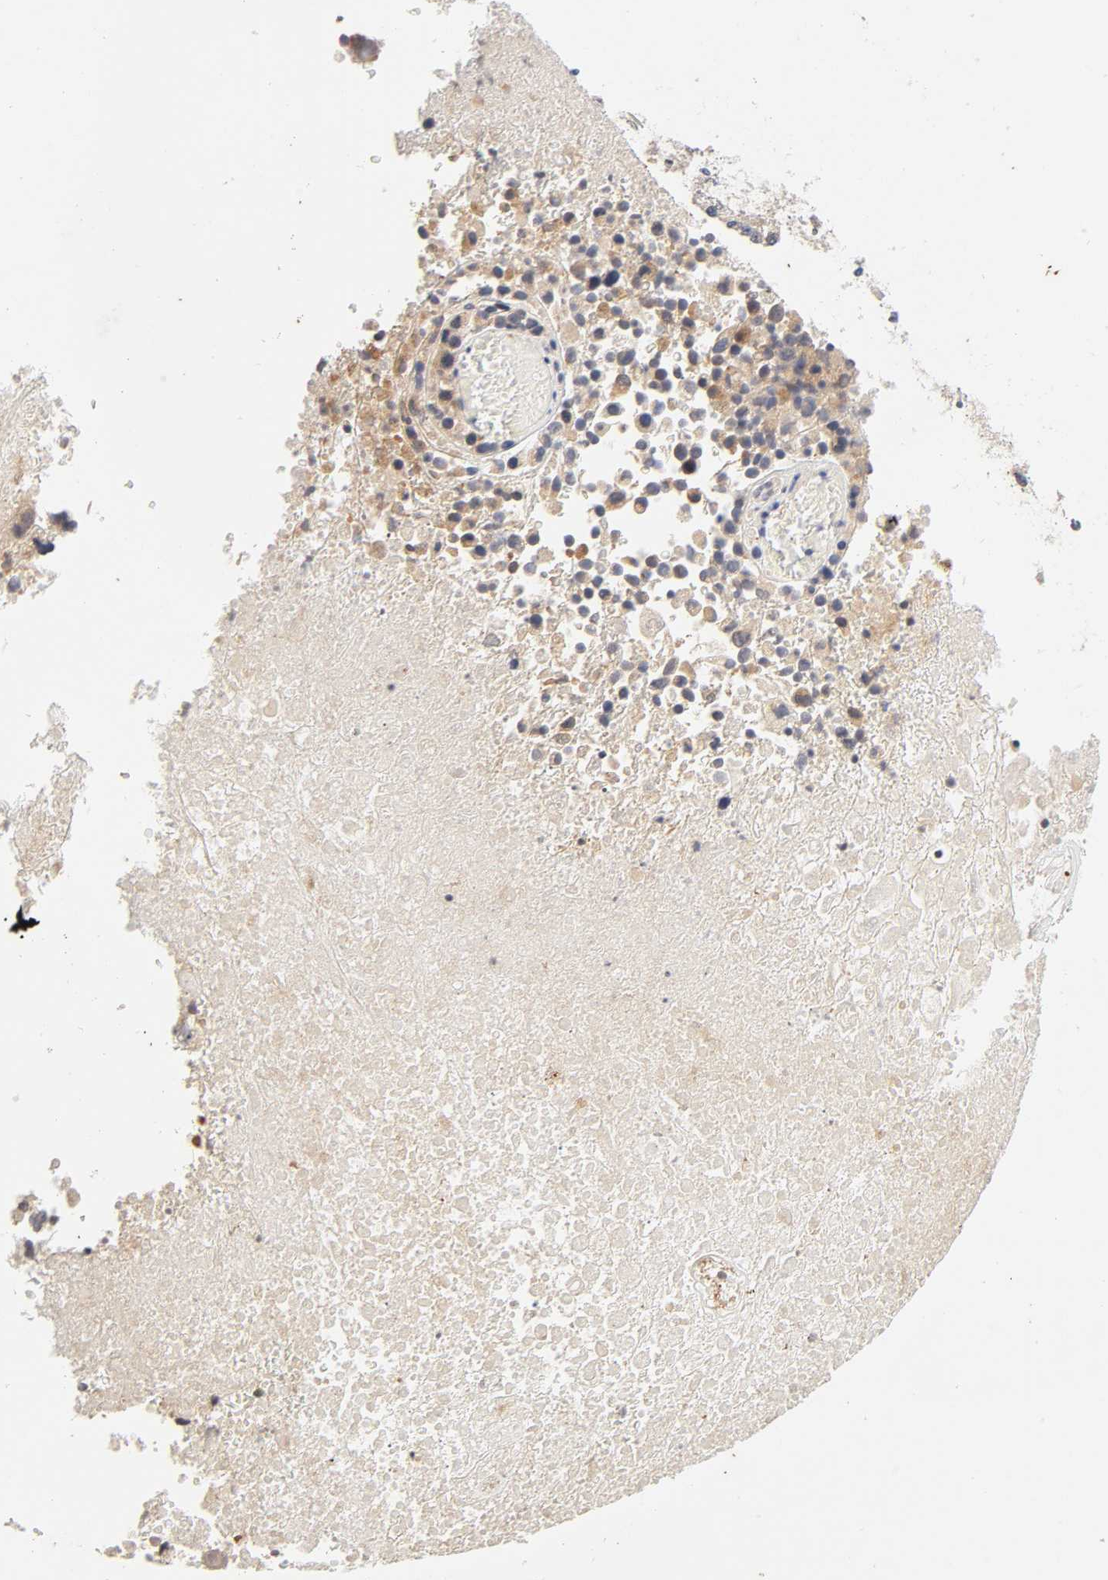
{"staining": {"intensity": "weak", "quantity": "25%-75%", "location": "cytoplasmic/membranous"}, "tissue": "melanoma", "cell_type": "Tumor cells", "image_type": "cancer", "snomed": [{"axis": "morphology", "description": "Malignant melanoma, Metastatic site"}, {"axis": "topography", "description": "Cerebral cortex"}], "caption": "This micrograph exhibits melanoma stained with immunohistochemistry to label a protein in brown. The cytoplasmic/membranous of tumor cells show weak positivity for the protein. Nuclei are counter-stained blue.", "gene": "CXADR", "patient": {"sex": "female", "age": 52}}